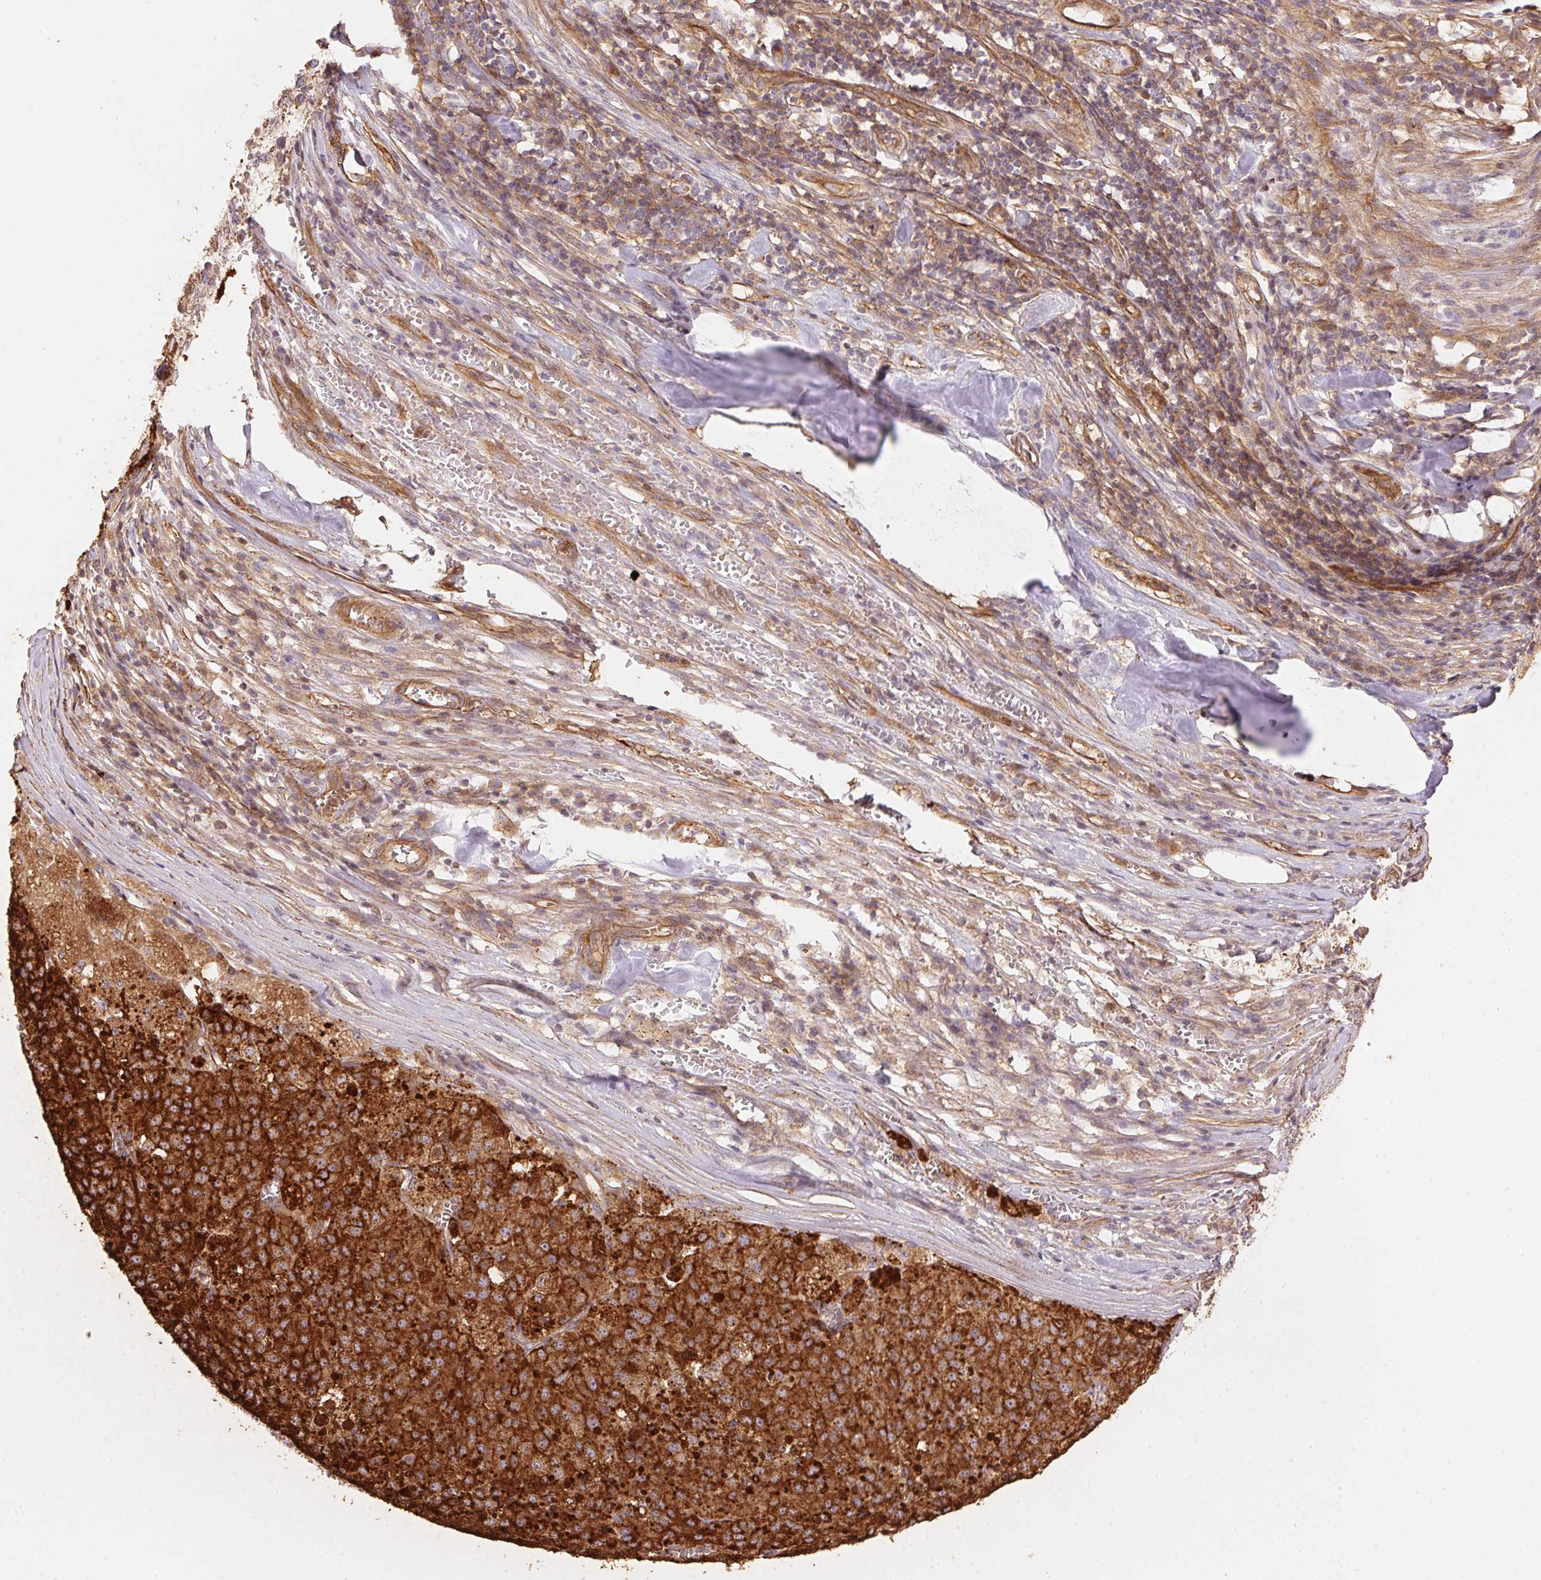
{"staining": {"intensity": "strong", "quantity": ">75%", "location": "cytoplasmic/membranous"}, "tissue": "melanoma", "cell_type": "Tumor cells", "image_type": "cancer", "snomed": [{"axis": "morphology", "description": "Malignant melanoma, Metastatic site"}, {"axis": "topography", "description": "Lymph node"}], "caption": "A histopathology image of human malignant melanoma (metastatic site) stained for a protein exhibits strong cytoplasmic/membranous brown staining in tumor cells.", "gene": "FRAS1", "patient": {"sex": "female", "age": 64}}